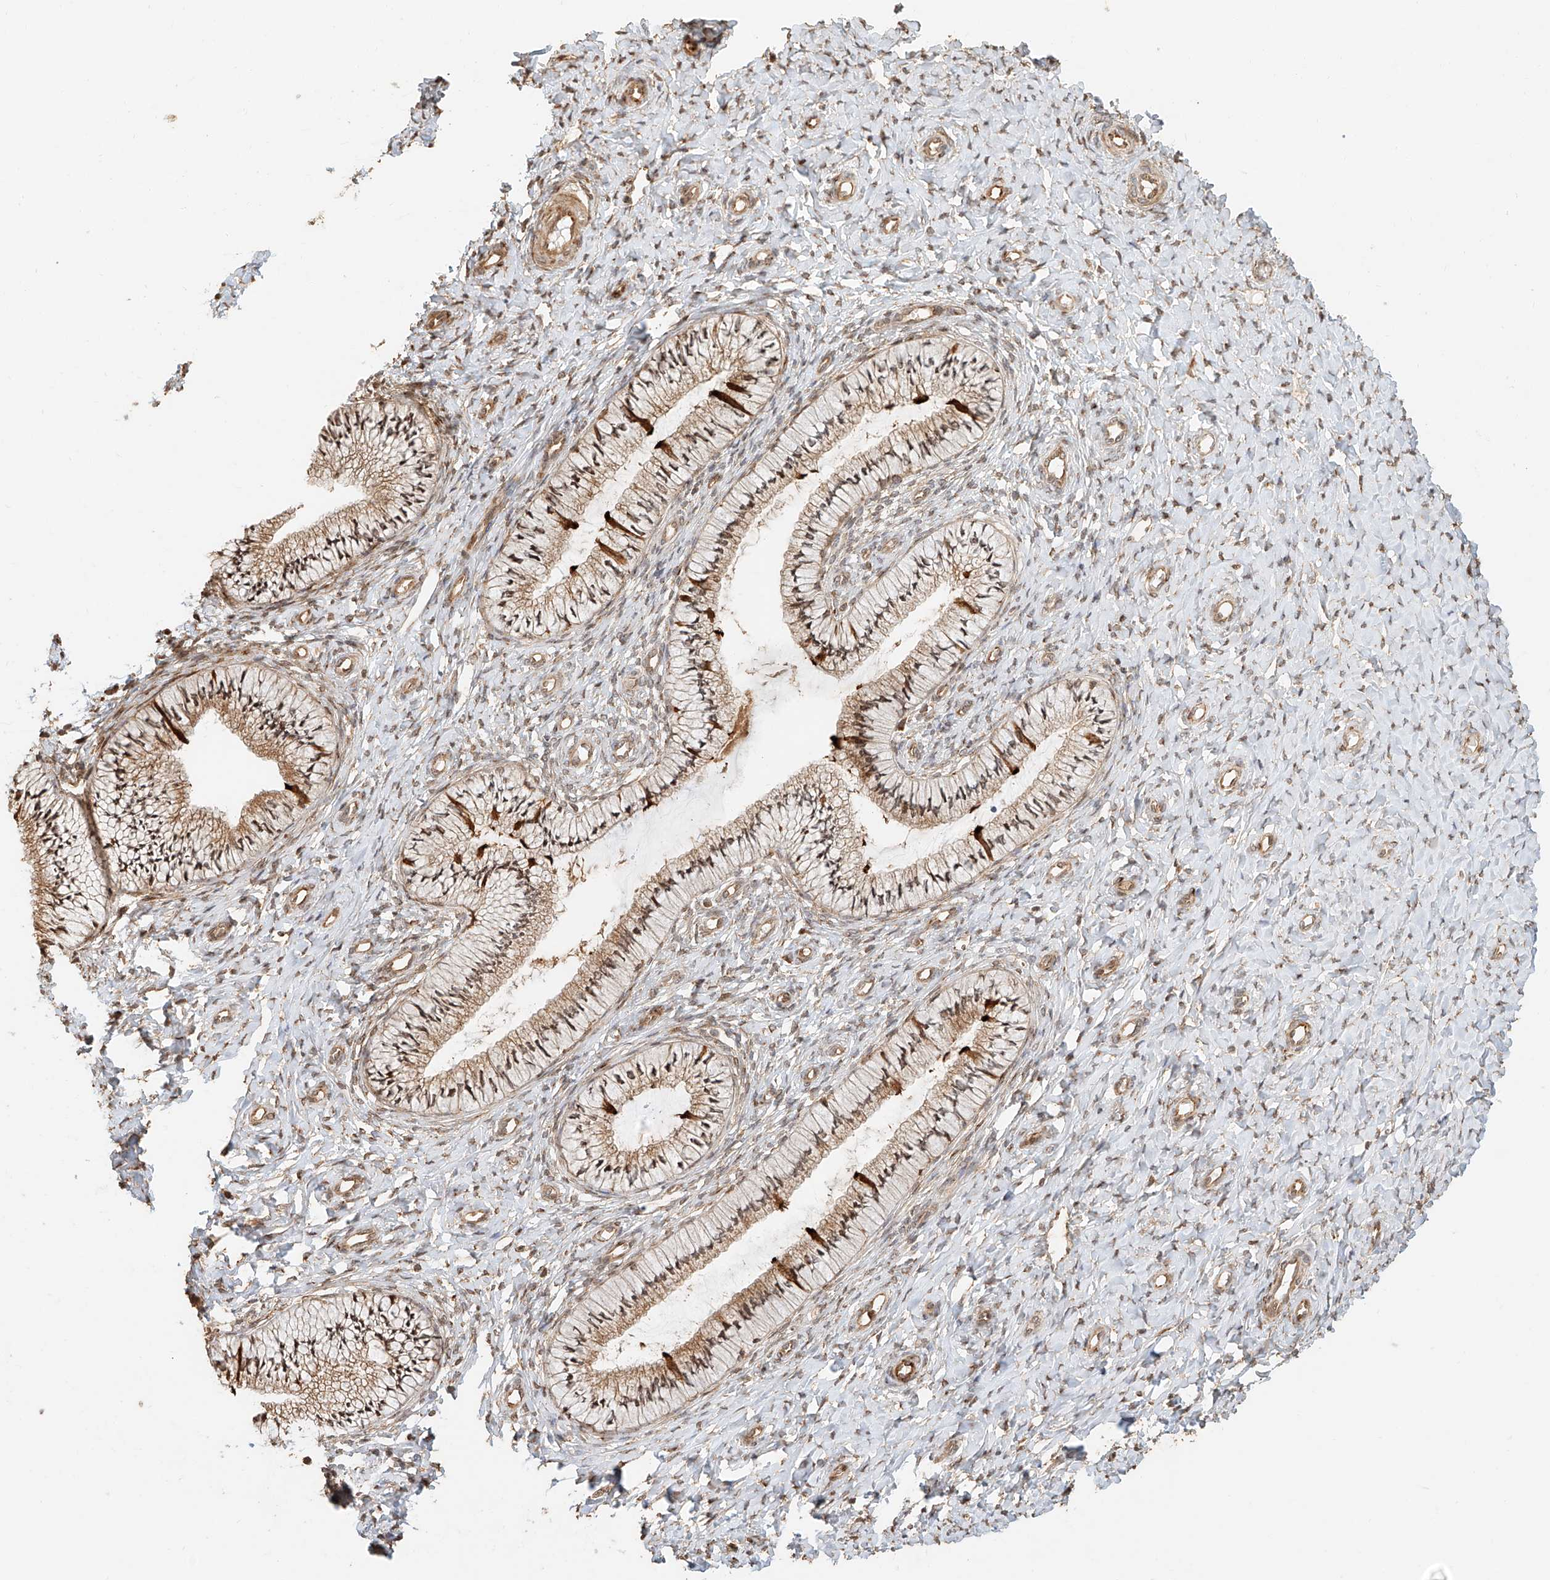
{"staining": {"intensity": "strong", "quantity": "25%-75%", "location": "cytoplasmic/membranous,nuclear"}, "tissue": "cervix", "cell_type": "Glandular cells", "image_type": "normal", "snomed": [{"axis": "morphology", "description": "Normal tissue, NOS"}, {"axis": "topography", "description": "Cervix"}], "caption": "A high amount of strong cytoplasmic/membranous,nuclear positivity is appreciated in approximately 25%-75% of glandular cells in unremarkable cervix. The protein is shown in brown color, while the nuclei are stained blue.", "gene": "NAP1L1", "patient": {"sex": "female", "age": 36}}